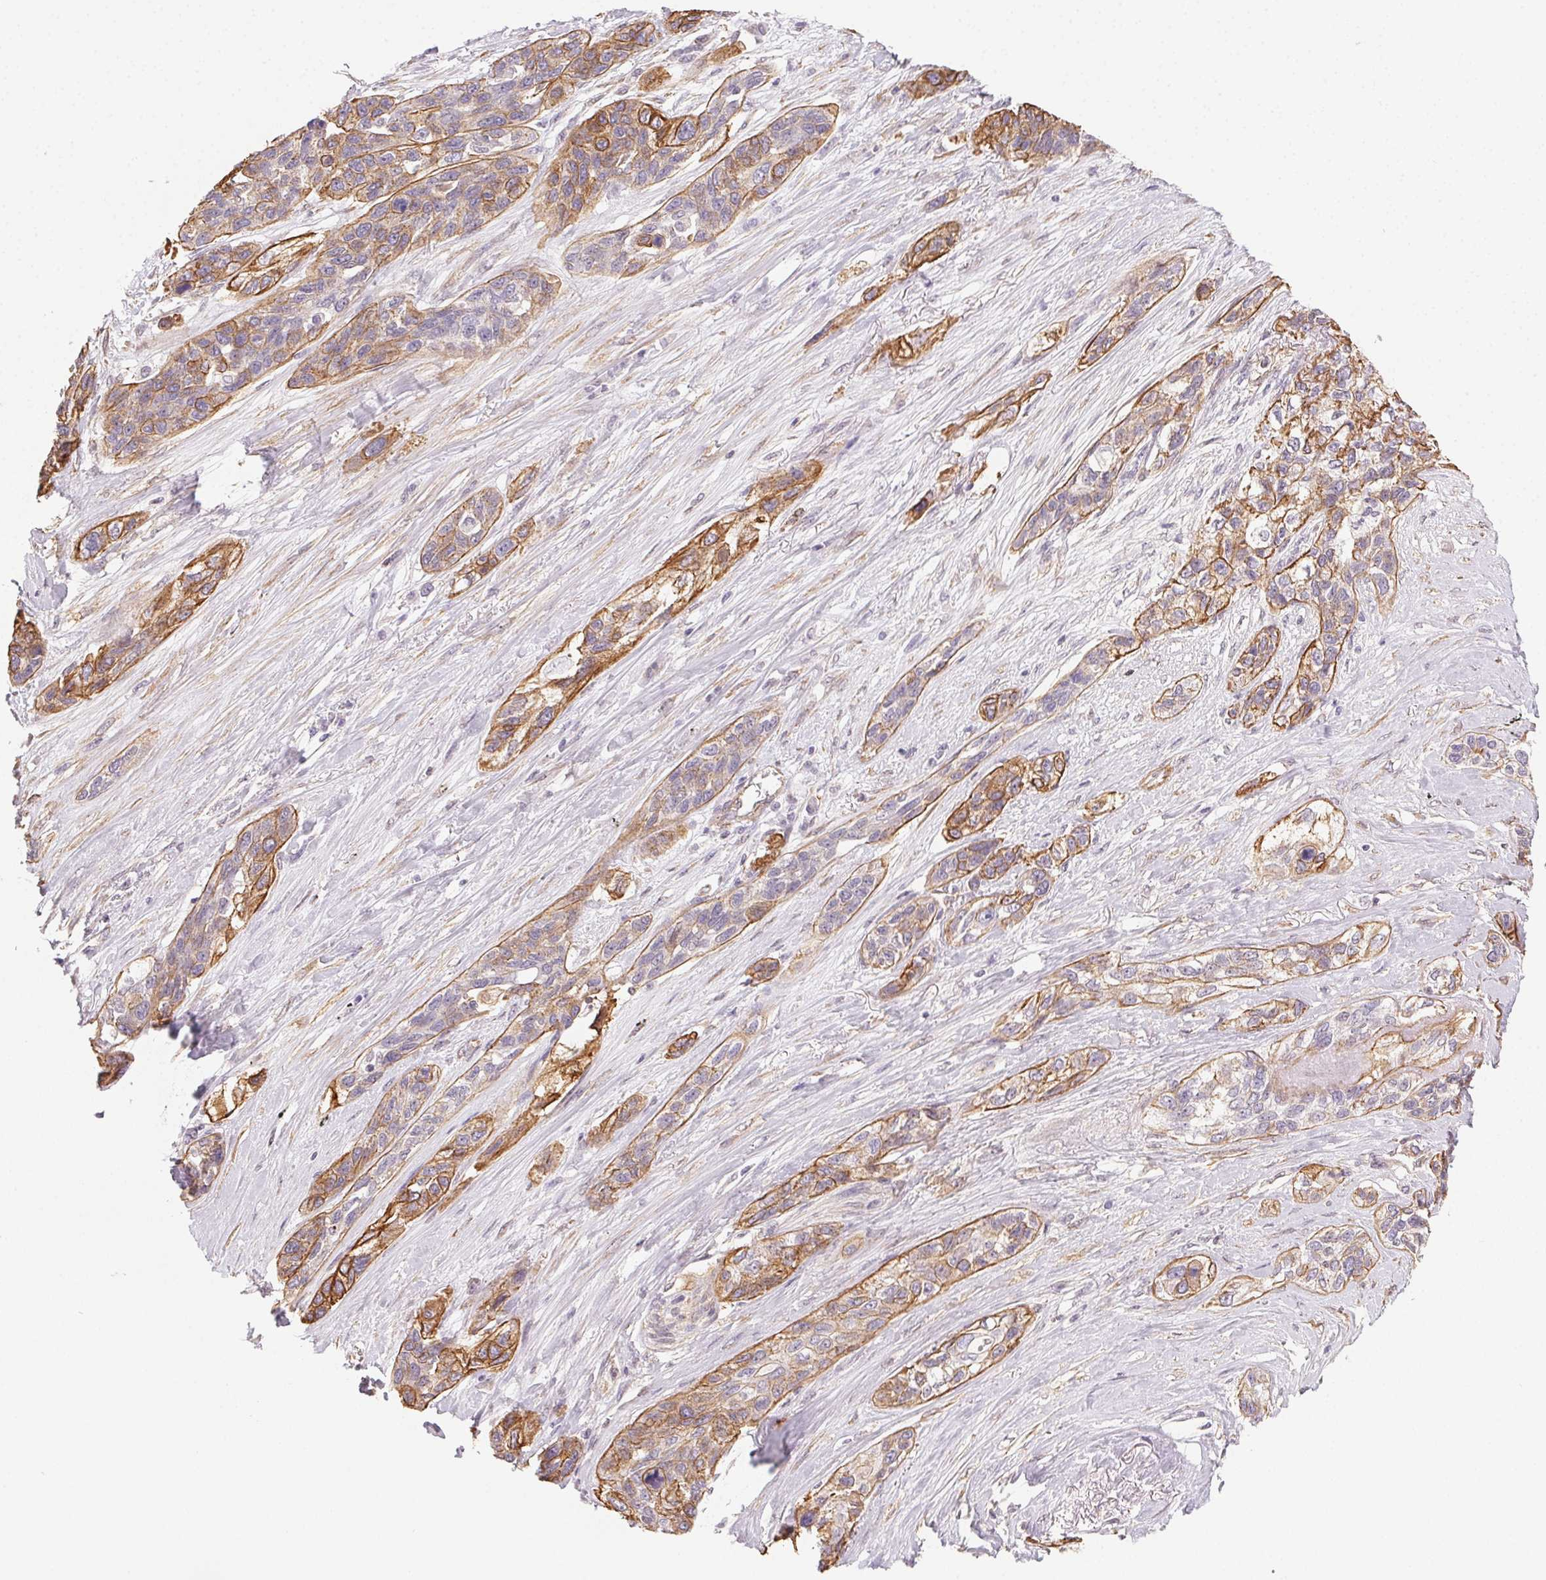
{"staining": {"intensity": "moderate", "quantity": ">75%", "location": "cytoplasmic/membranous"}, "tissue": "lung cancer", "cell_type": "Tumor cells", "image_type": "cancer", "snomed": [{"axis": "morphology", "description": "Squamous cell carcinoma, NOS"}, {"axis": "topography", "description": "Lung"}], "caption": "Immunohistochemical staining of human squamous cell carcinoma (lung) displays moderate cytoplasmic/membranous protein expression in approximately >75% of tumor cells. Nuclei are stained in blue.", "gene": "PLA2G4F", "patient": {"sex": "female", "age": 70}}